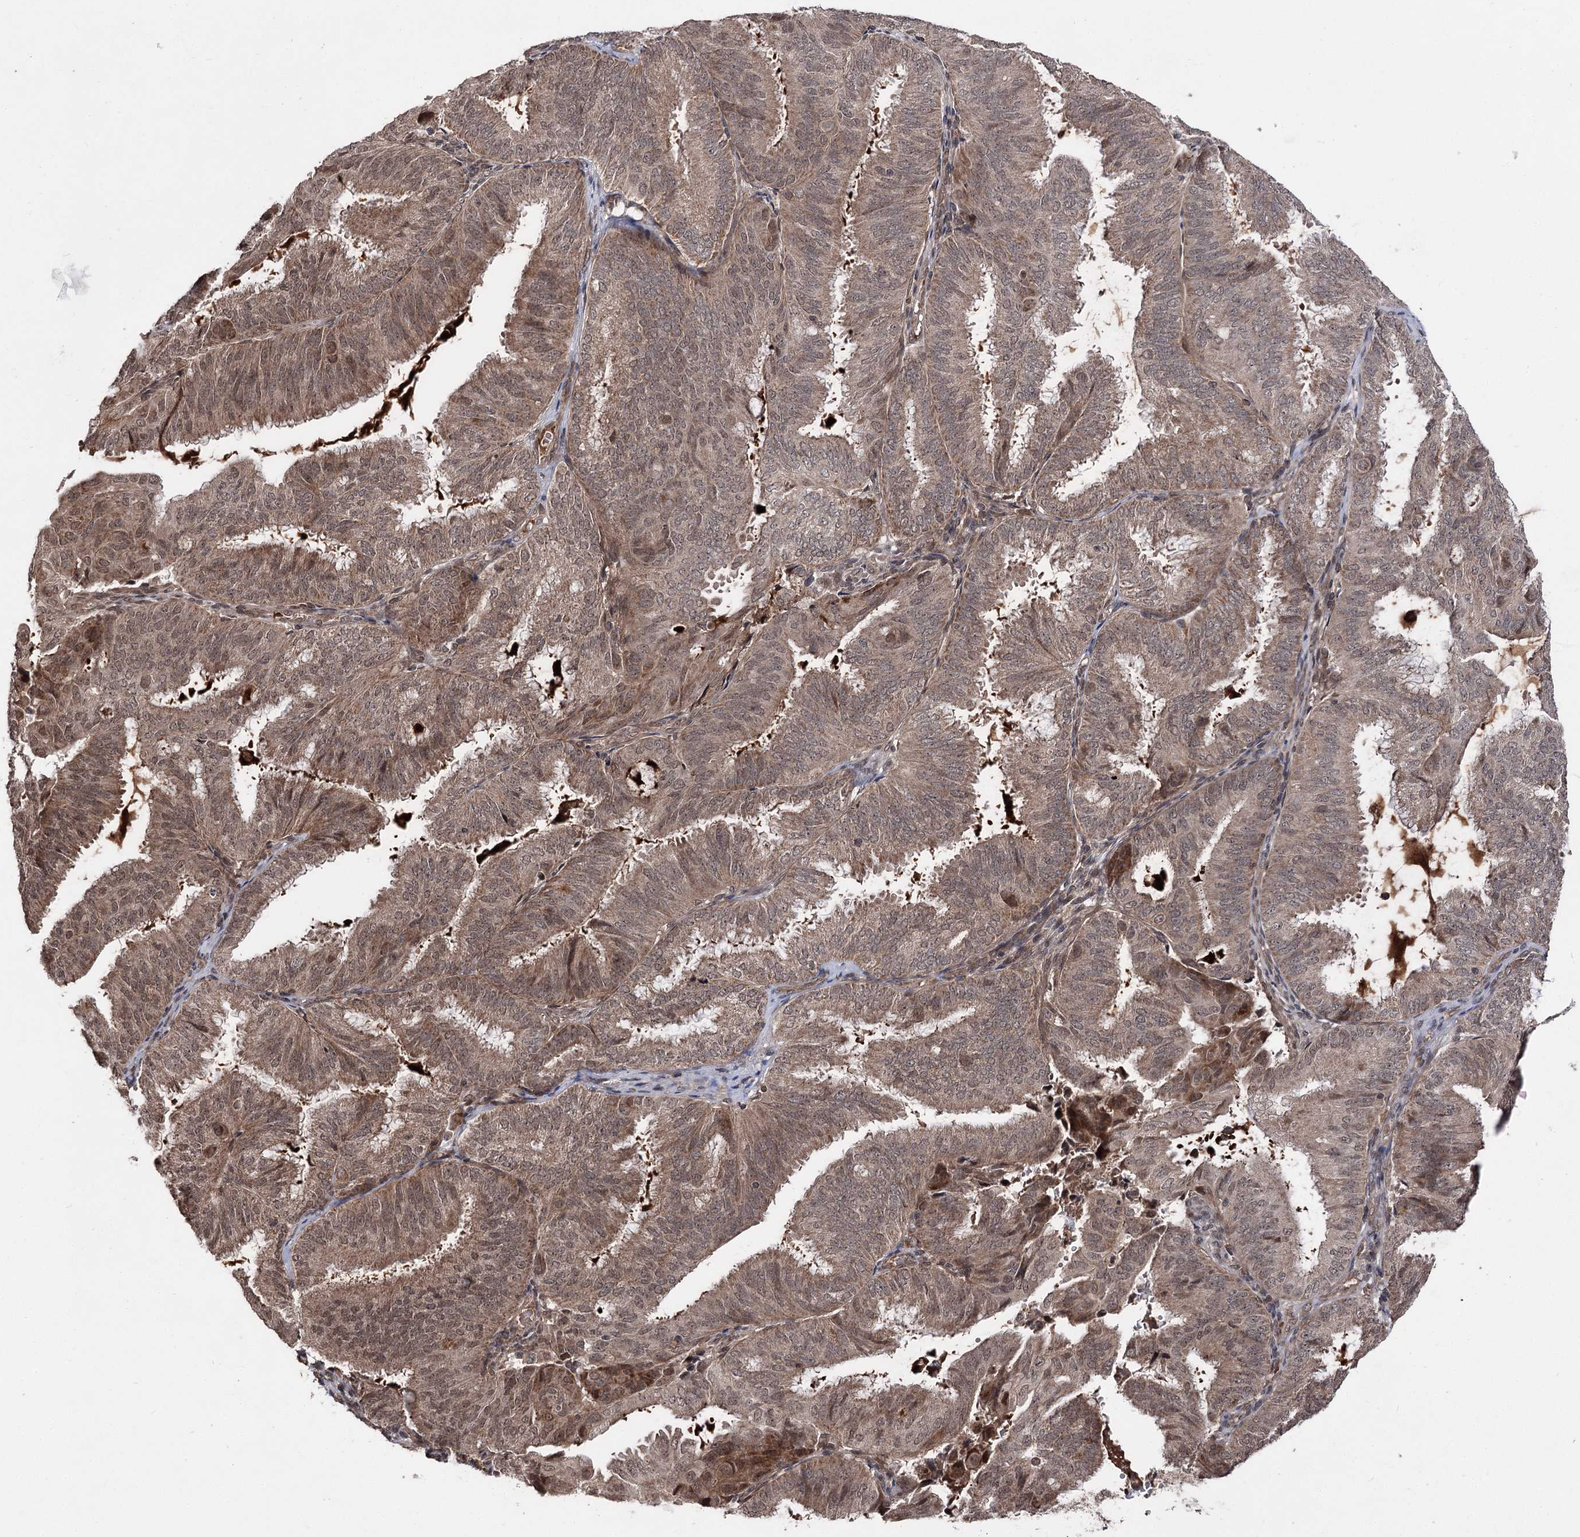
{"staining": {"intensity": "moderate", "quantity": ">75%", "location": "cytoplasmic/membranous,nuclear"}, "tissue": "endometrial cancer", "cell_type": "Tumor cells", "image_type": "cancer", "snomed": [{"axis": "morphology", "description": "Adenocarcinoma, NOS"}, {"axis": "topography", "description": "Endometrium"}], "caption": "Tumor cells reveal medium levels of moderate cytoplasmic/membranous and nuclear staining in approximately >75% of cells in human endometrial adenocarcinoma.", "gene": "FAM53B", "patient": {"sex": "female", "age": 49}}